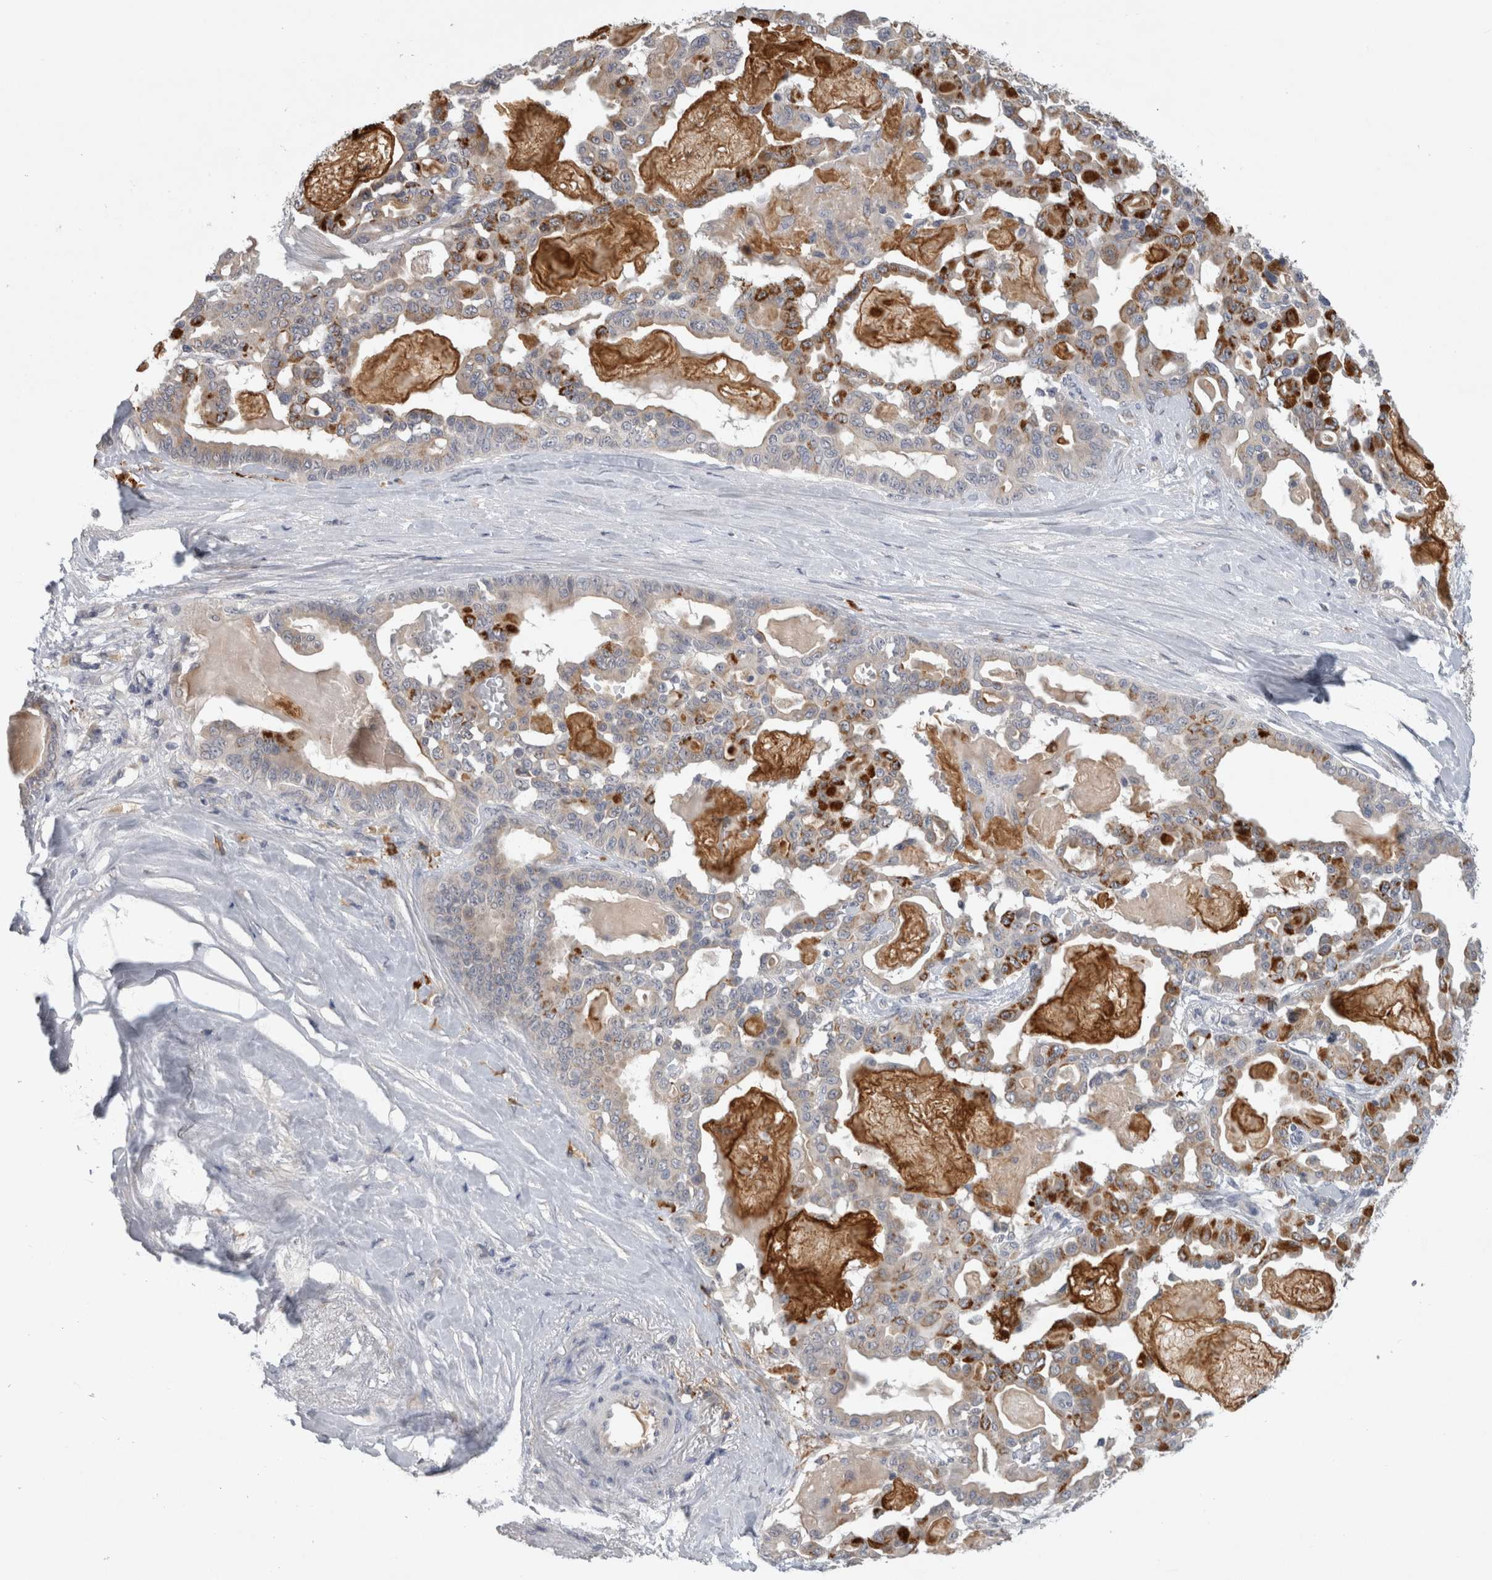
{"staining": {"intensity": "moderate", "quantity": "25%-75%", "location": "cytoplasmic/membranous"}, "tissue": "pancreatic cancer", "cell_type": "Tumor cells", "image_type": "cancer", "snomed": [{"axis": "morphology", "description": "Adenocarcinoma, NOS"}, {"axis": "topography", "description": "Pancreas"}], "caption": "Immunohistochemistry (DAB (3,3'-diaminobenzidine)) staining of human pancreatic cancer reveals moderate cytoplasmic/membranous protein staining in approximately 25%-75% of tumor cells.", "gene": "SLC22A11", "patient": {"sex": "male", "age": 63}}